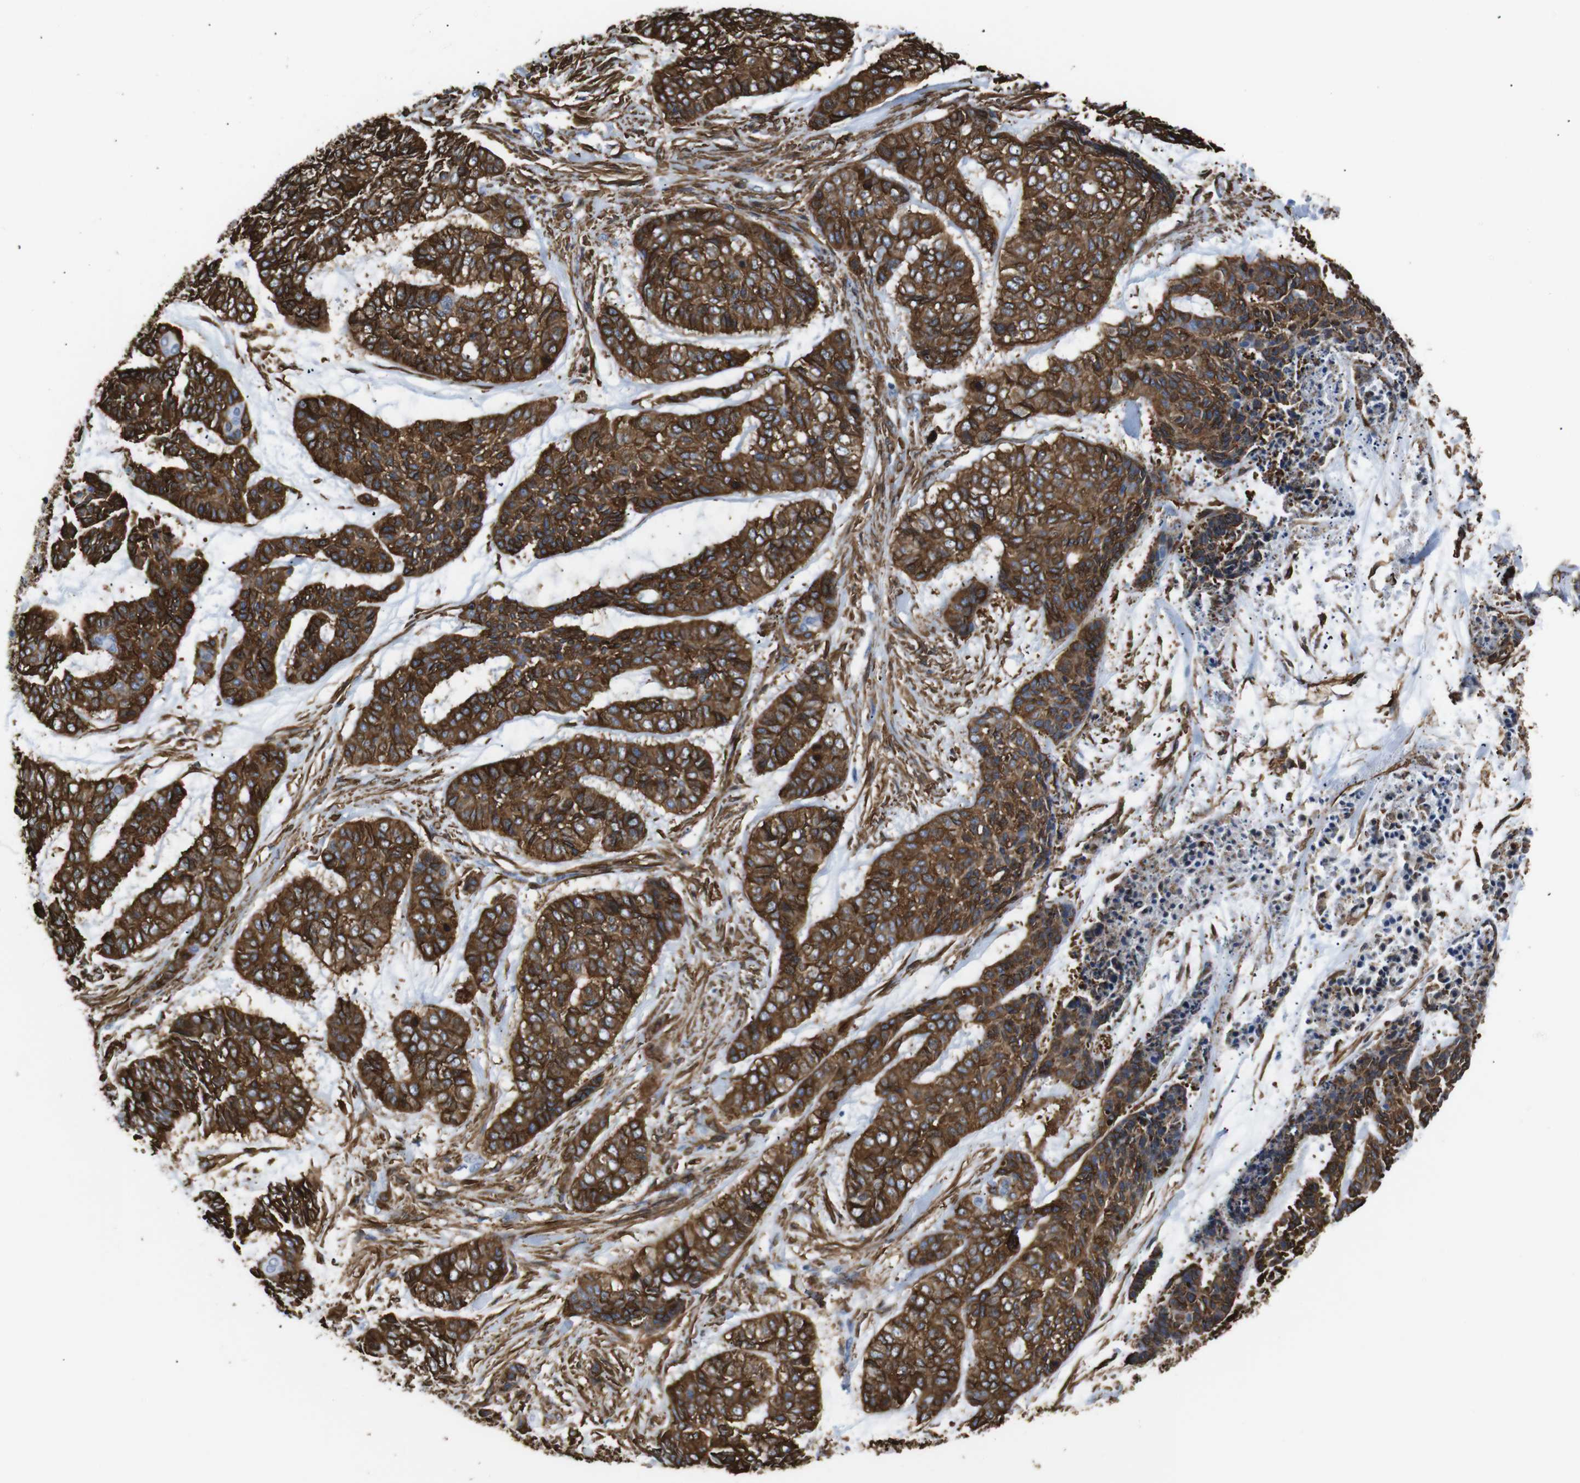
{"staining": {"intensity": "strong", "quantity": ">75%", "location": "cytoplasmic/membranous"}, "tissue": "skin cancer", "cell_type": "Tumor cells", "image_type": "cancer", "snomed": [{"axis": "morphology", "description": "Basal cell carcinoma"}, {"axis": "topography", "description": "Skin"}], "caption": "This micrograph reveals skin cancer stained with immunohistochemistry to label a protein in brown. The cytoplasmic/membranous of tumor cells show strong positivity for the protein. Nuclei are counter-stained blue.", "gene": "ACTA2", "patient": {"sex": "female", "age": 64}}